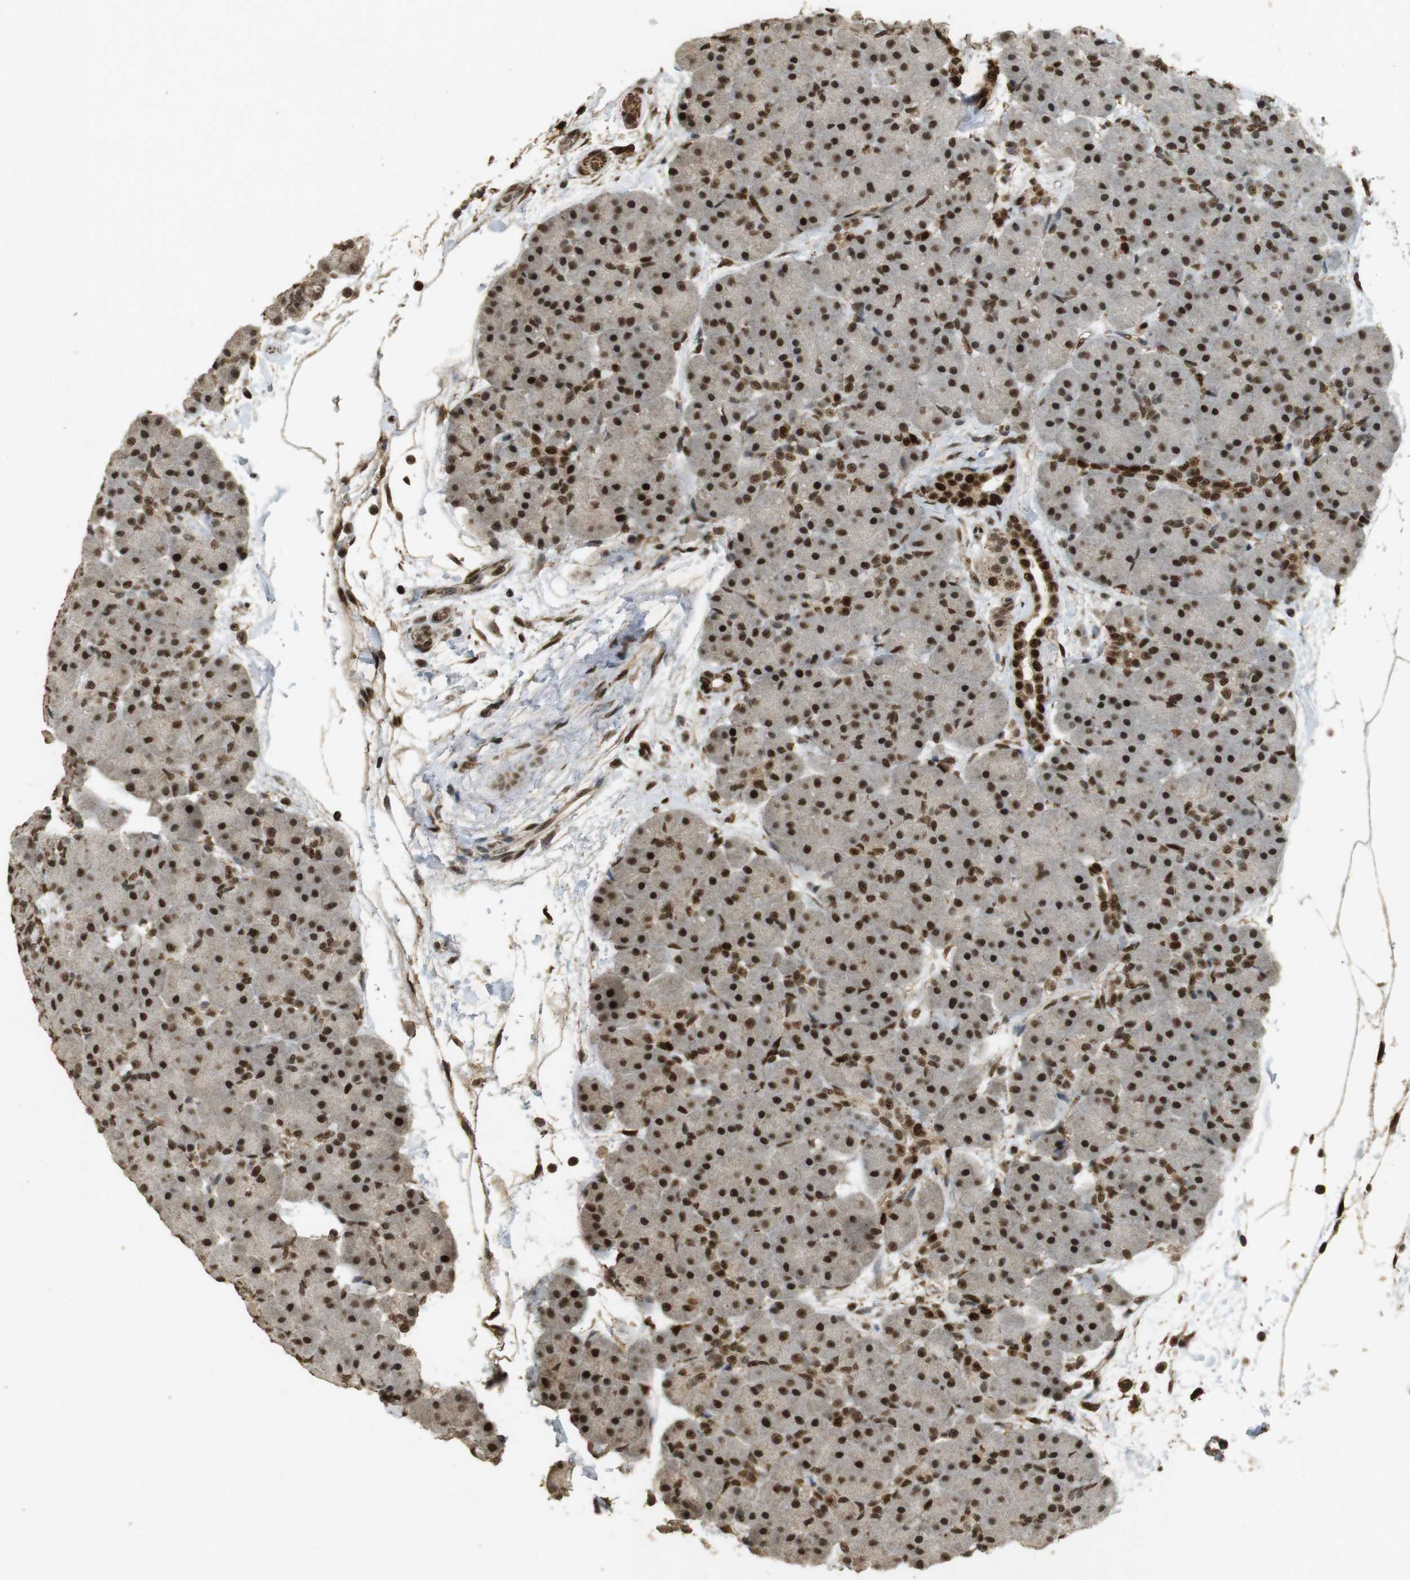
{"staining": {"intensity": "strong", "quantity": ">75%", "location": "nuclear"}, "tissue": "pancreas", "cell_type": "Exocrine glandular cells", "image_type": "normal", "snomed": [{"axis": "morphology", "description": "Normal tissue, NOS"}, {"axis": "topography", "description": "Pancreas"}], "caption": "DAB immunohistochemical staining of unremarkable human pancreas shows strong nuclear protein positivity in about >75% of exocrine glandular cells.", "gene": "GATA4", "patient": {"sex": "male", "age": 66}}